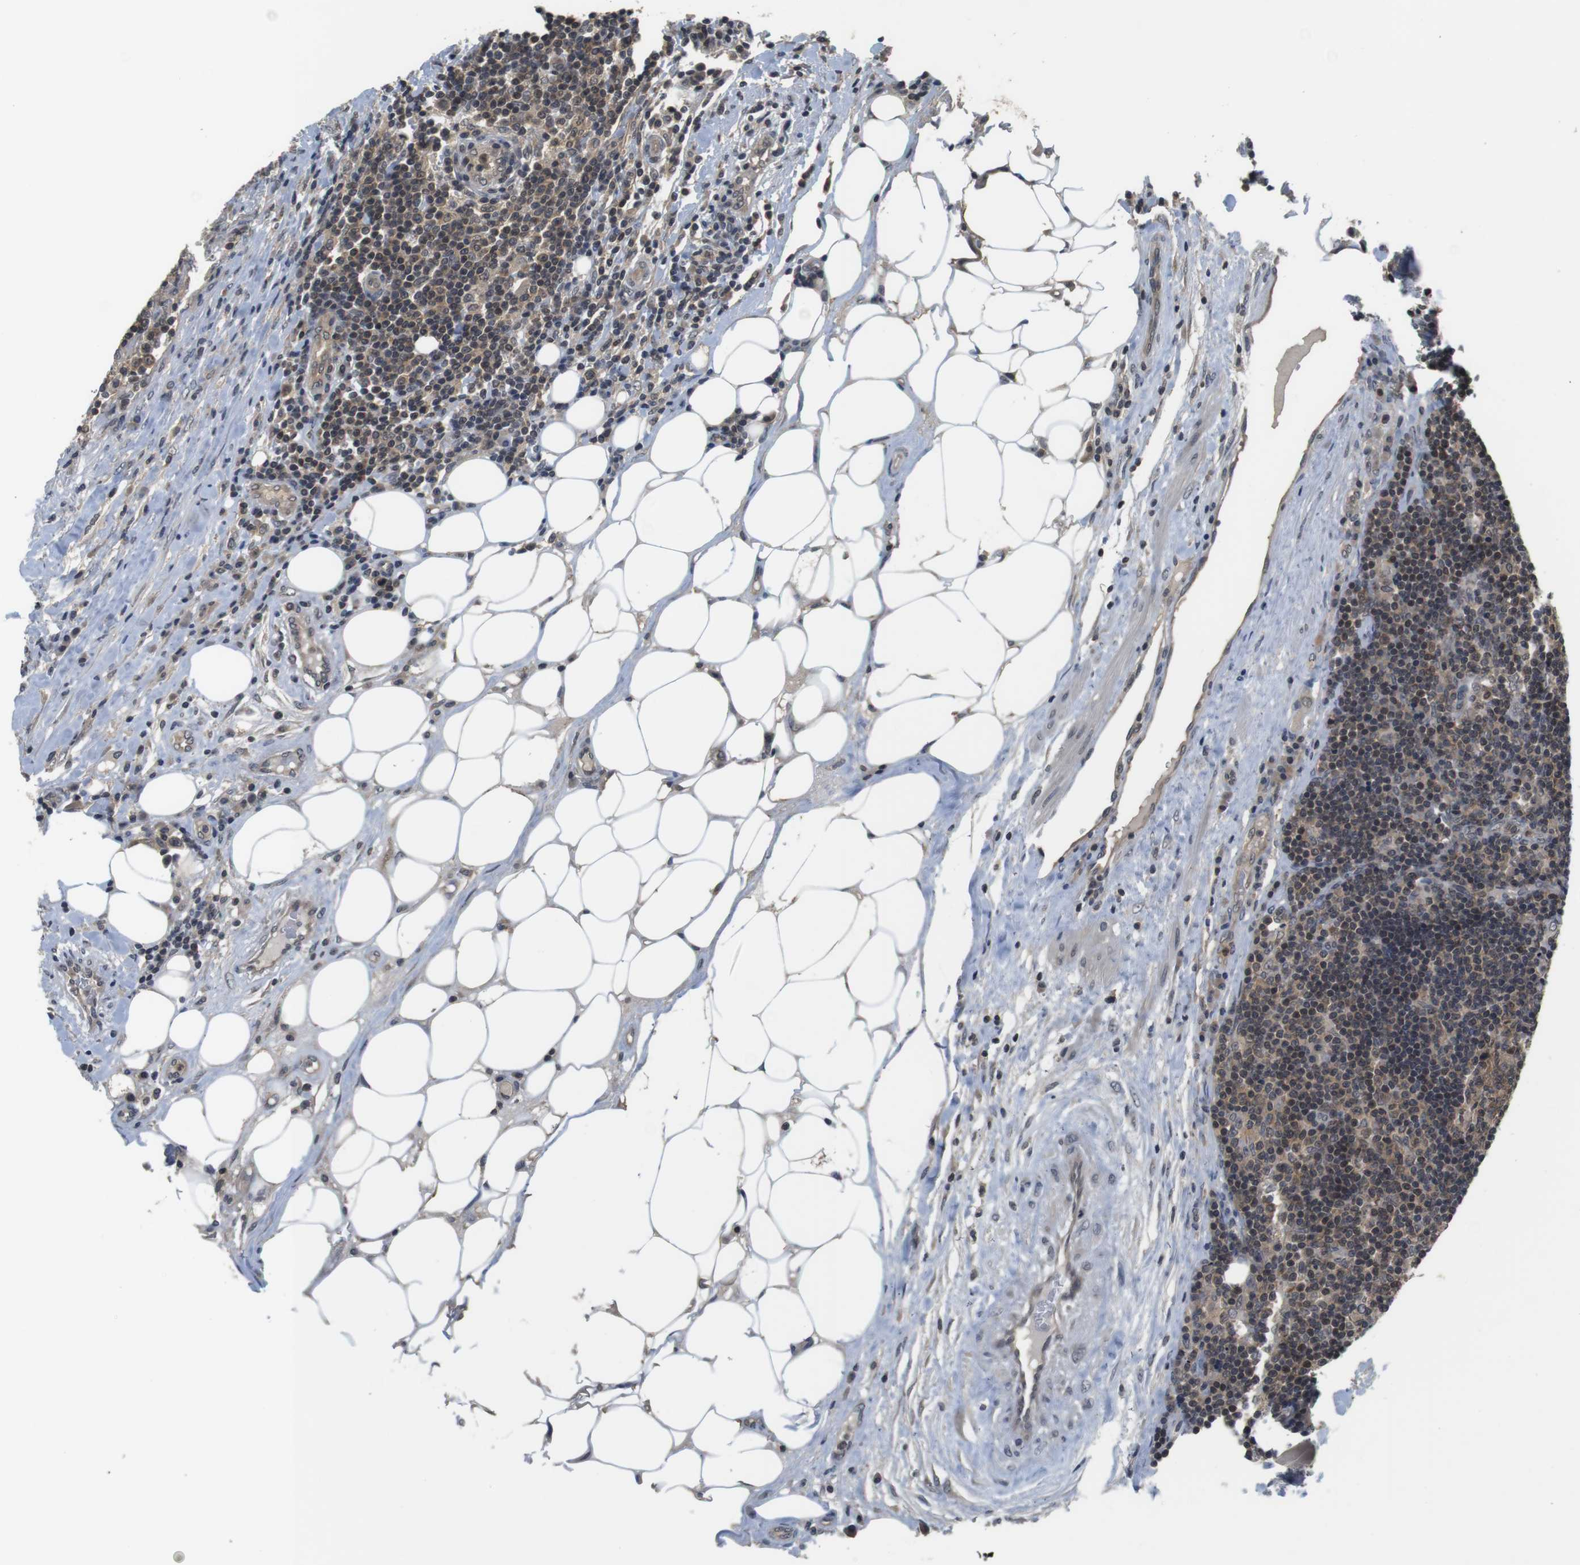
{"staining": {"intensity": "weak", "quantity": ">75%", "location": "cytoplasmic/membranous"}, "tissue": "lymph node", "cell_type": "Germinal center cells", "image_type": "normal", "snomed": [{"axis": "morphology", "description": "Normal tissue, NOS"}, {"axis": "morphology", "description": "Squamous cell carcinoma, metastatic, NOS"}, {"axis": "topography", "description": "Lymph node"}], "caption": "Weak cytoplasmic/membranous protein expression is seen in approximately >75% of germinal center cells in lymph node.", "gene": "FADD", "patient": {"sex": "female", "age": 53}}